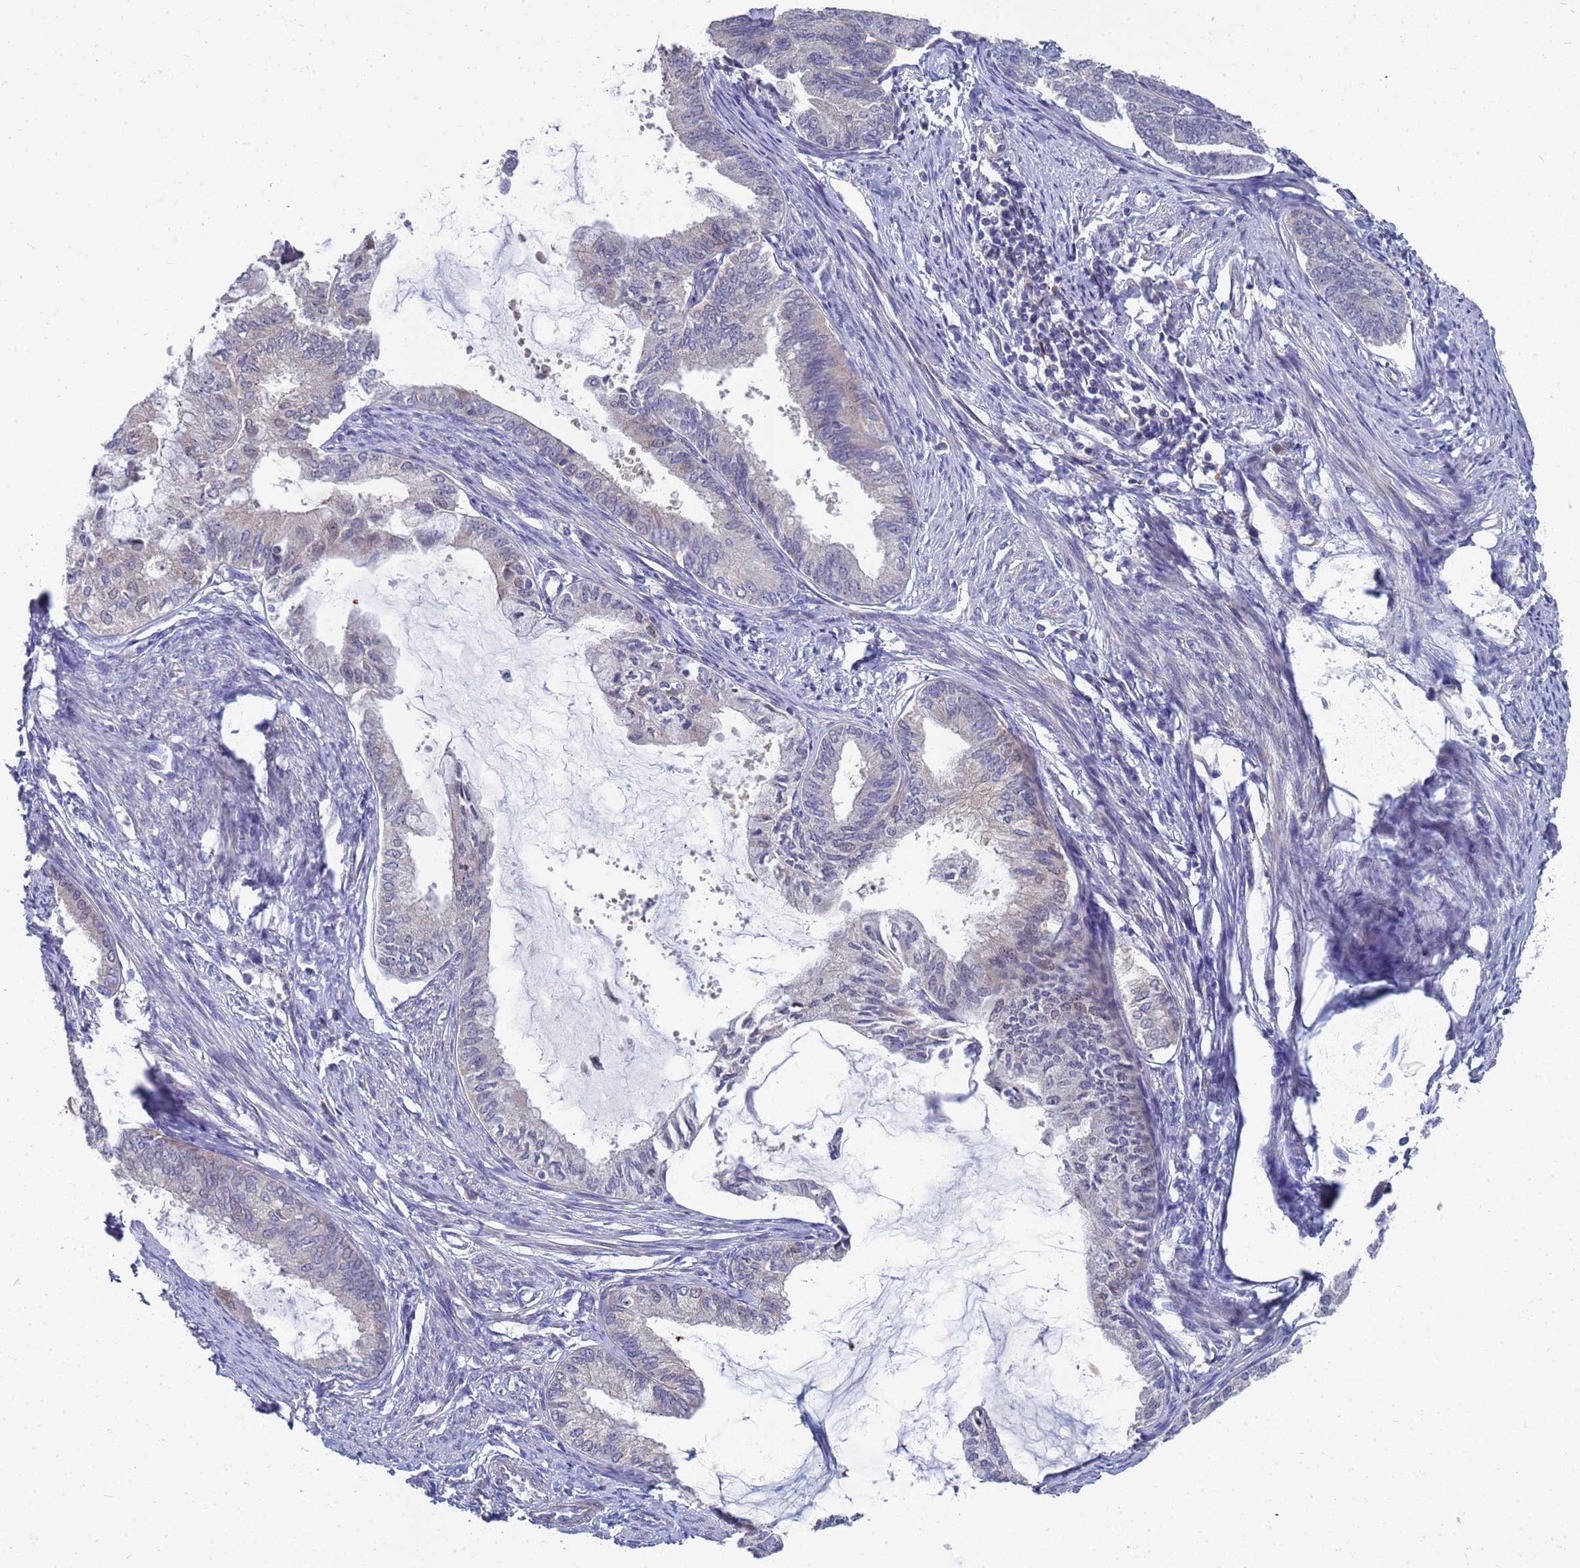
{"staining": {"intensity": "negative", "quantity": "none", "location": "none"}, "tissue": "endometrial cancer", "cell_type": "Tumor cells", "image_type": "cancer", "snomed": [{"axis": "morphology", "description": "Adenocarcinoma, NOS"}, {"axis": "topography", "description": "Endometrium"}], "caption": "DAB immunohistochemical staining of human endometrial cancer displays no significant positivity in tumor cells.", "gene": "ENOSF1", "patient": {"sex": "female", "age": 86}}